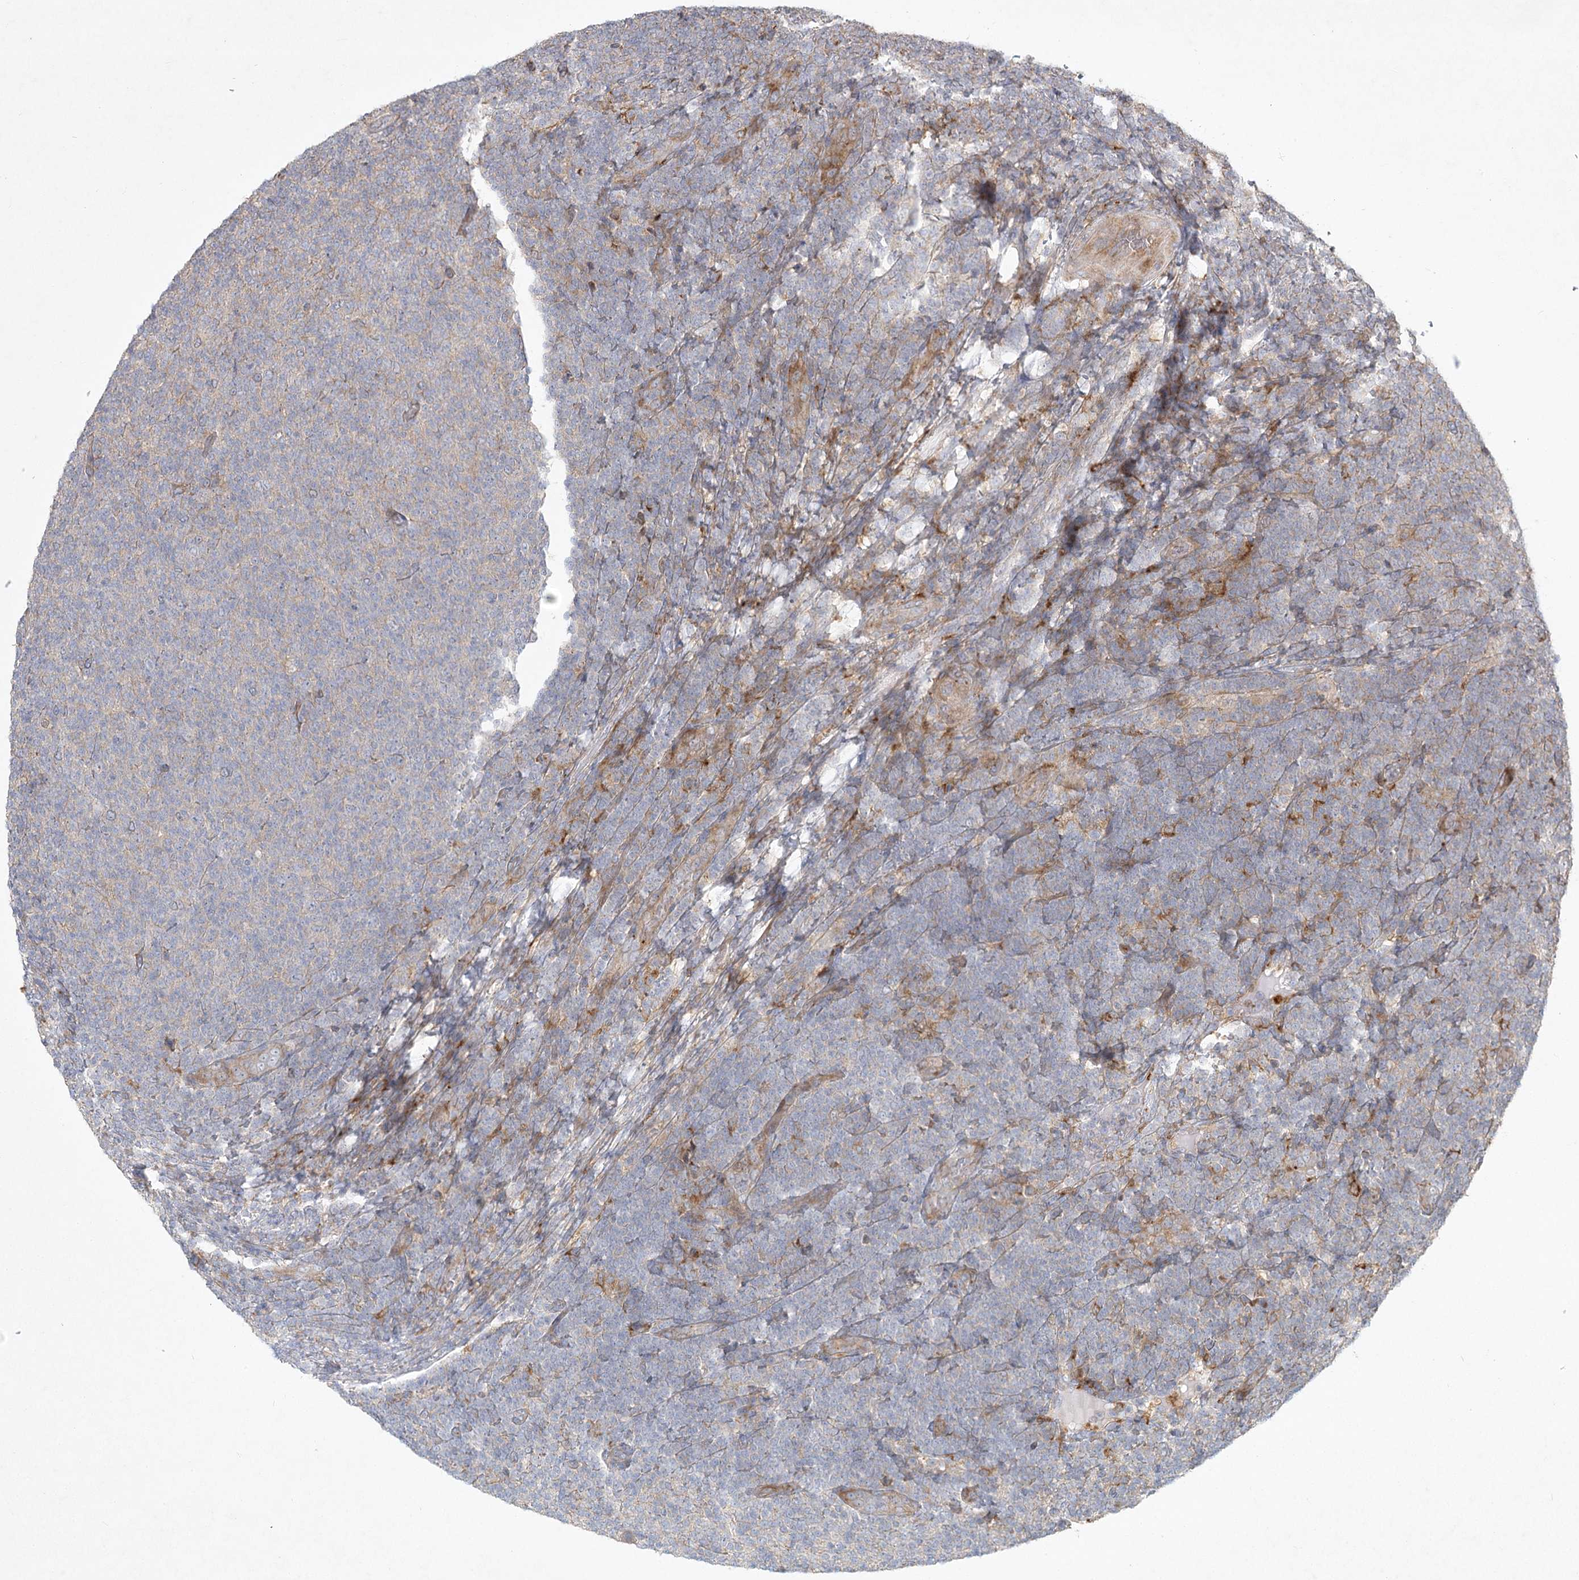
{"staining": {"intensity": "negative", "quantity": "none", "location": "none"}, "tissue": "lymphoma", "cell_type": "Tumor cells", "image_type": "cancer", "snomed": [{"axis": "morphology", "description": "Malignant lymphoma, non-Hodgkin's type, Low grade"}, {"axis": "topography", "description": "Lymph node"}], "caption": "Tumor cells are negative for brown protein staining in low-grade malignant lymphoma, non-Hodgkin's type.", "gene": "FAM110C", "patient": {"sex": "male", "age": 66}}